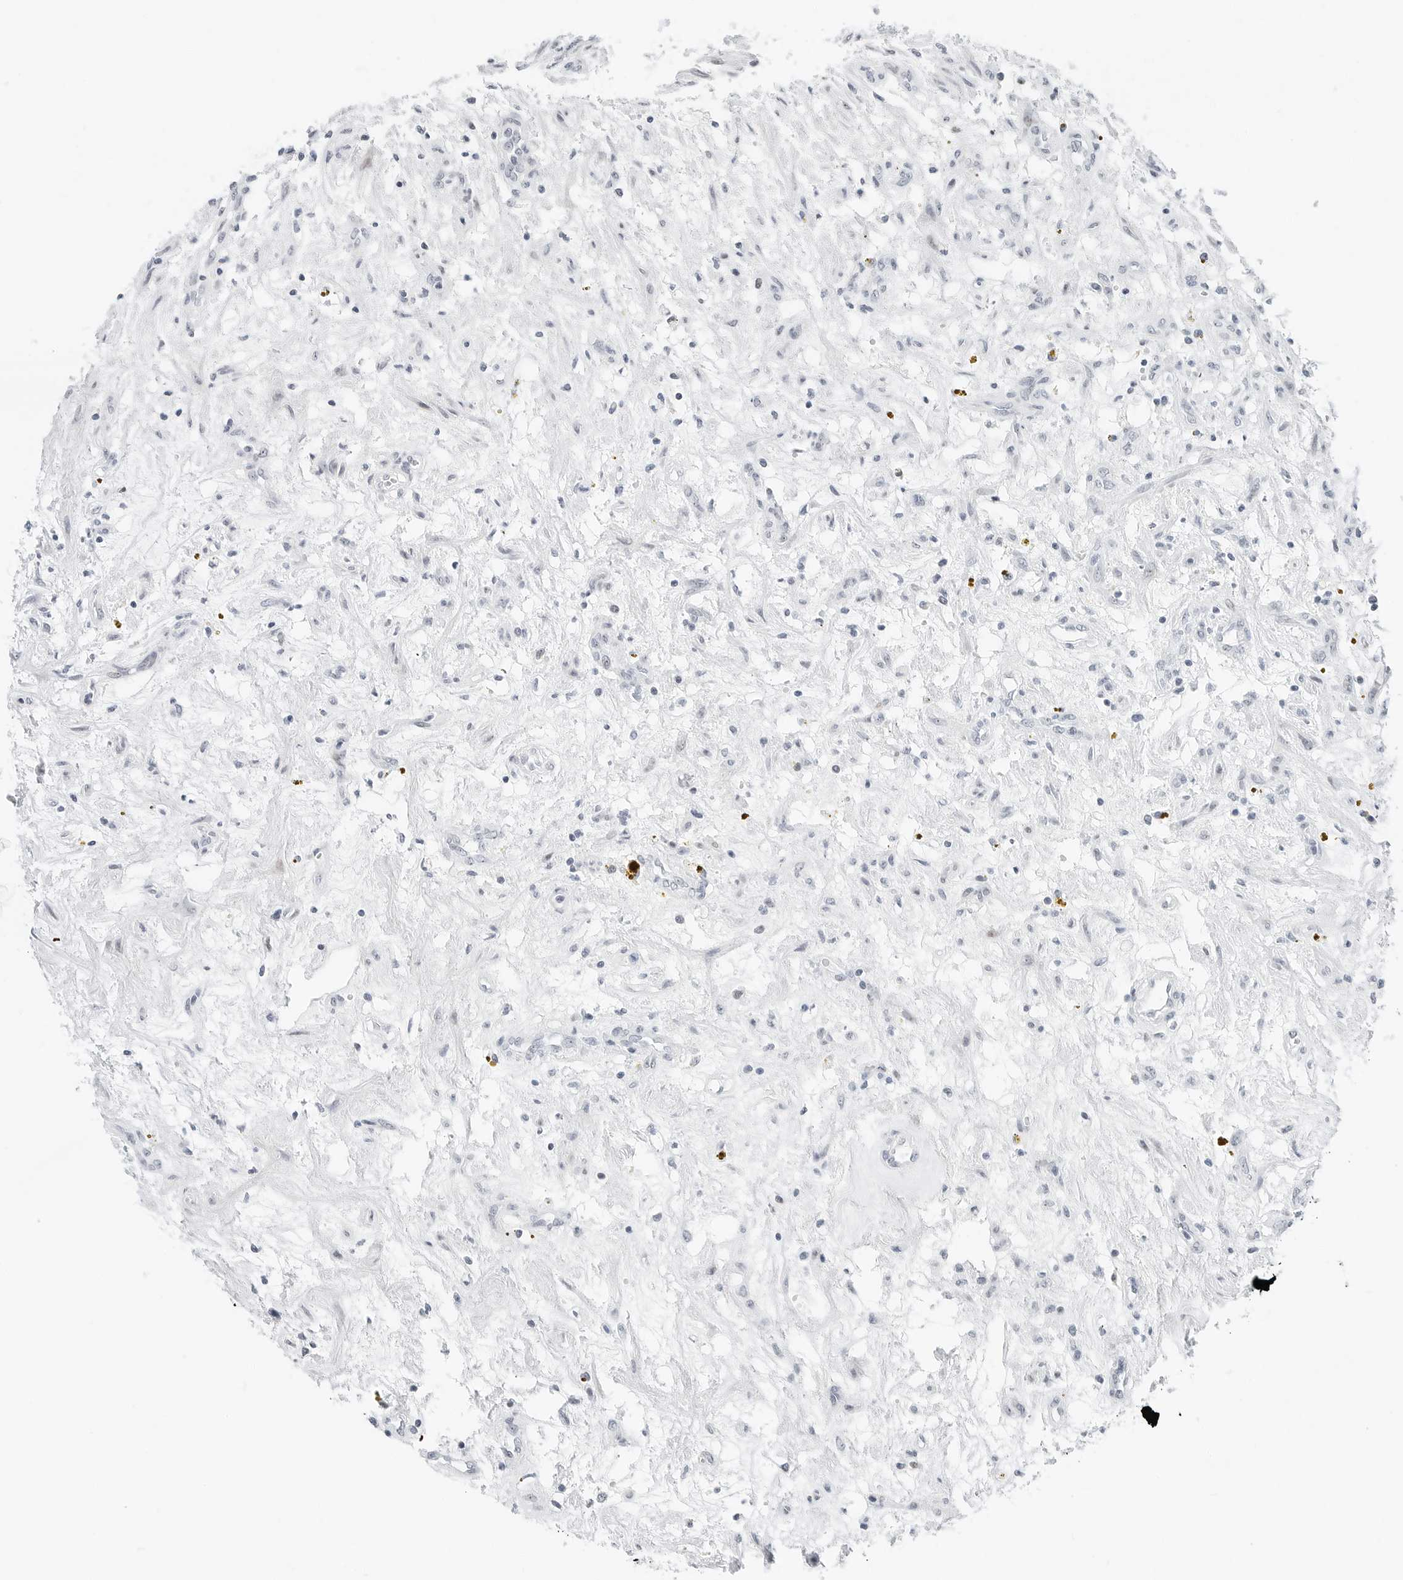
{"staining": {"intensity": "negative", "quantity": "none", "location": "none"}, "tissue": "renal cancer", "cell_type": "Tumor cells", "image_type": "cancer", "snomed": [{"axis": "morphology", "description": "Adenocarcinoma, NOS"}, {"axis": "topography", "description": "Kidney"}], "caption": "Tumor cells show no significant expression in renal cancer (adenocarcinoma).", "gene": "NTMT2", "patient": {"sex": "female", "age": 57}}